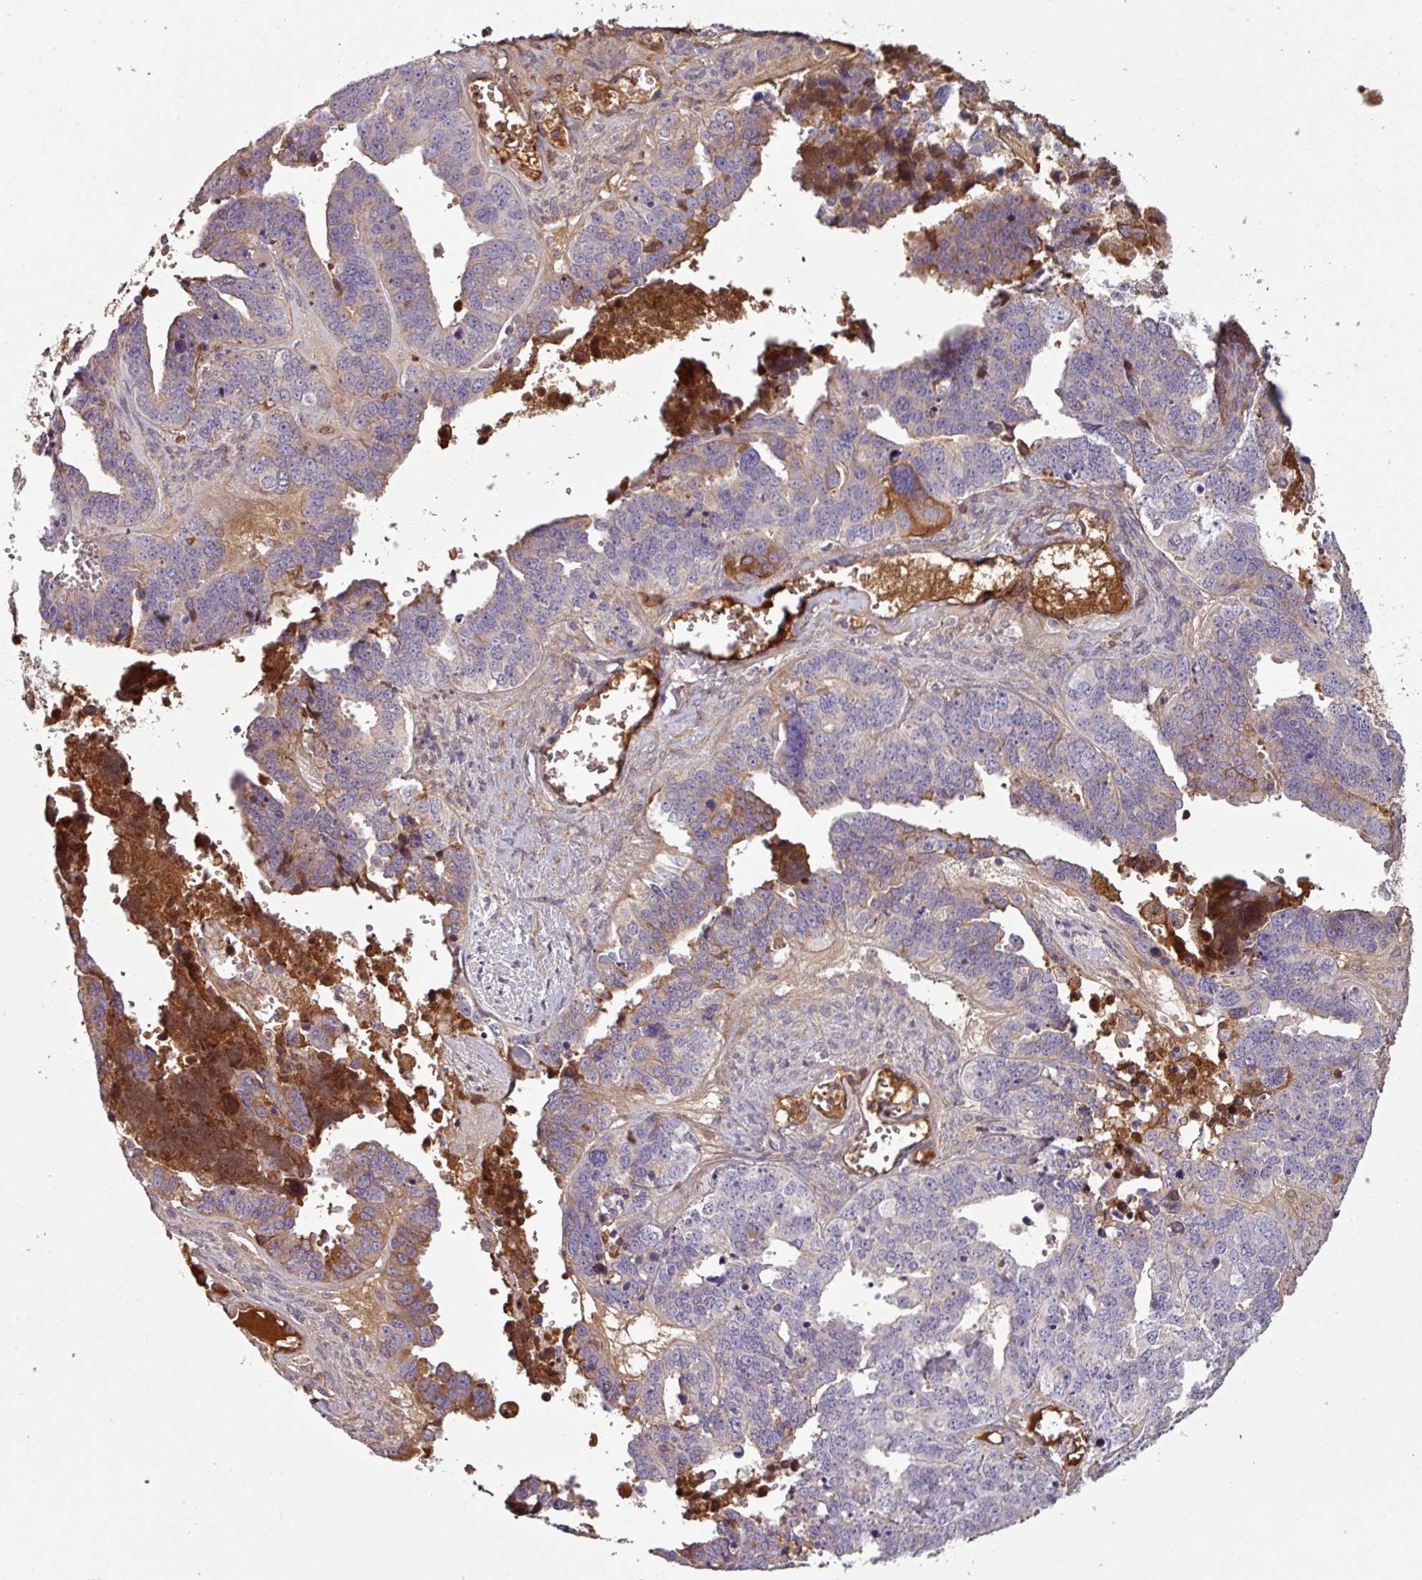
{"staining": {"intensity": "weak", "quantity": "<25%", "location": "cytoplasmic/membranous"}, "tissue": "ovarian cancer", "cell_type": "Tumor cells", "image_type": "cancer", "snomed": [{"axis": "morphology", "description": "Cystadenocarcinoma, serous, NOS"}, {"axis": "topography", "description": "Ovary"}], "caption": "Ovarian cancer (serous cystadenocarcinoma) was stained to show a protein in brown. There is no significant positivity in tumor cells.", "gene": "C4B", "patient": {"sex": "female", "age": 76}}